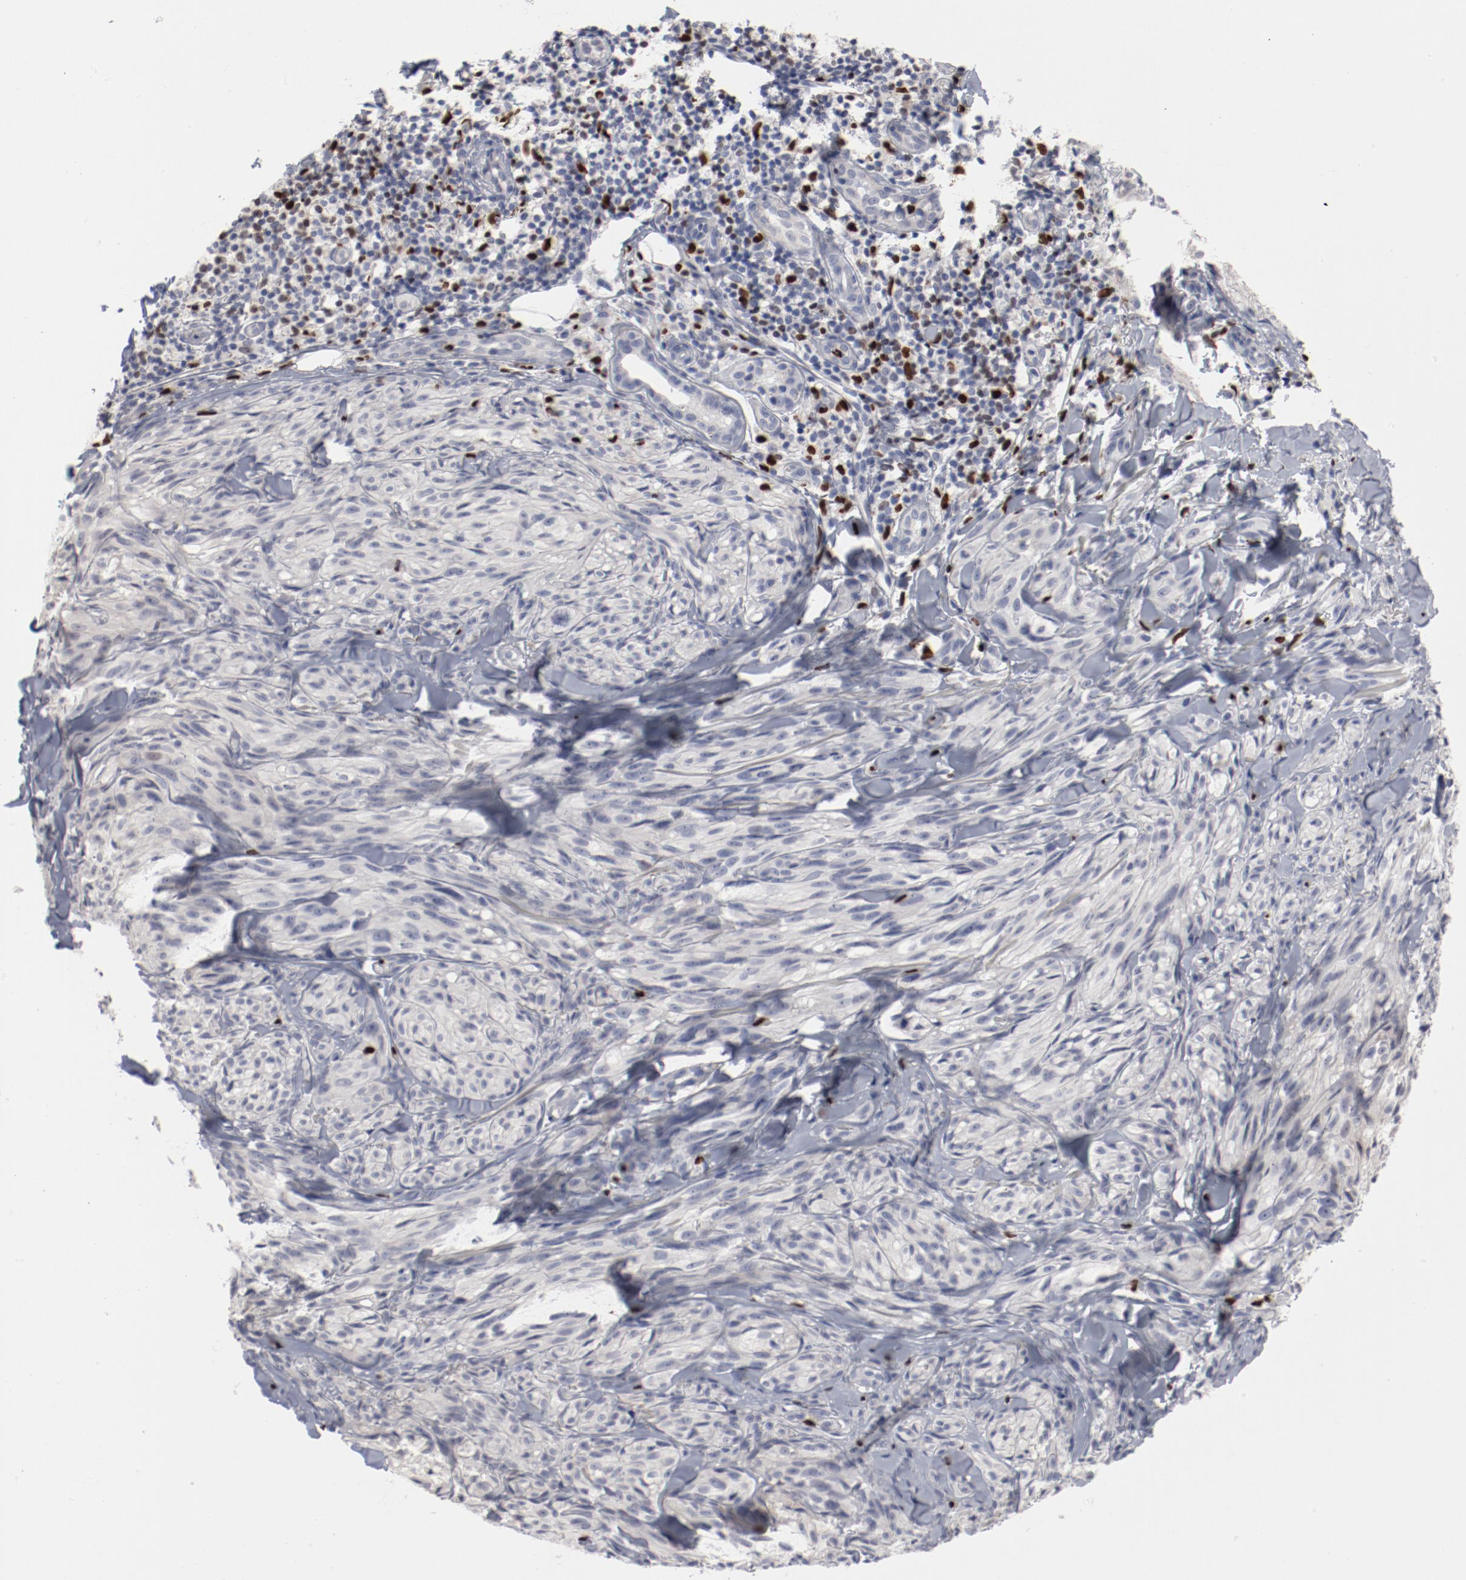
{"staining": {"intensity": "negative", "quantity": "none", "location": "none"}, "tissue": "melanoma", "cell_type": "Tumor cells", "image_type": "cancer", "snomed": [{"axis": "morphology", "description": "Malignant melanoma, Metastatic site"}, {"axis": "topography", "description": "Skin"}], "caption": "This is a photomicrograph of immunohistochemistry (IHC) staining of malignant melanoma (metastatic site), which shows no expression in tumor cells.", "gene": "SPI1", "patient": {"sex": "female", "age": 66}}